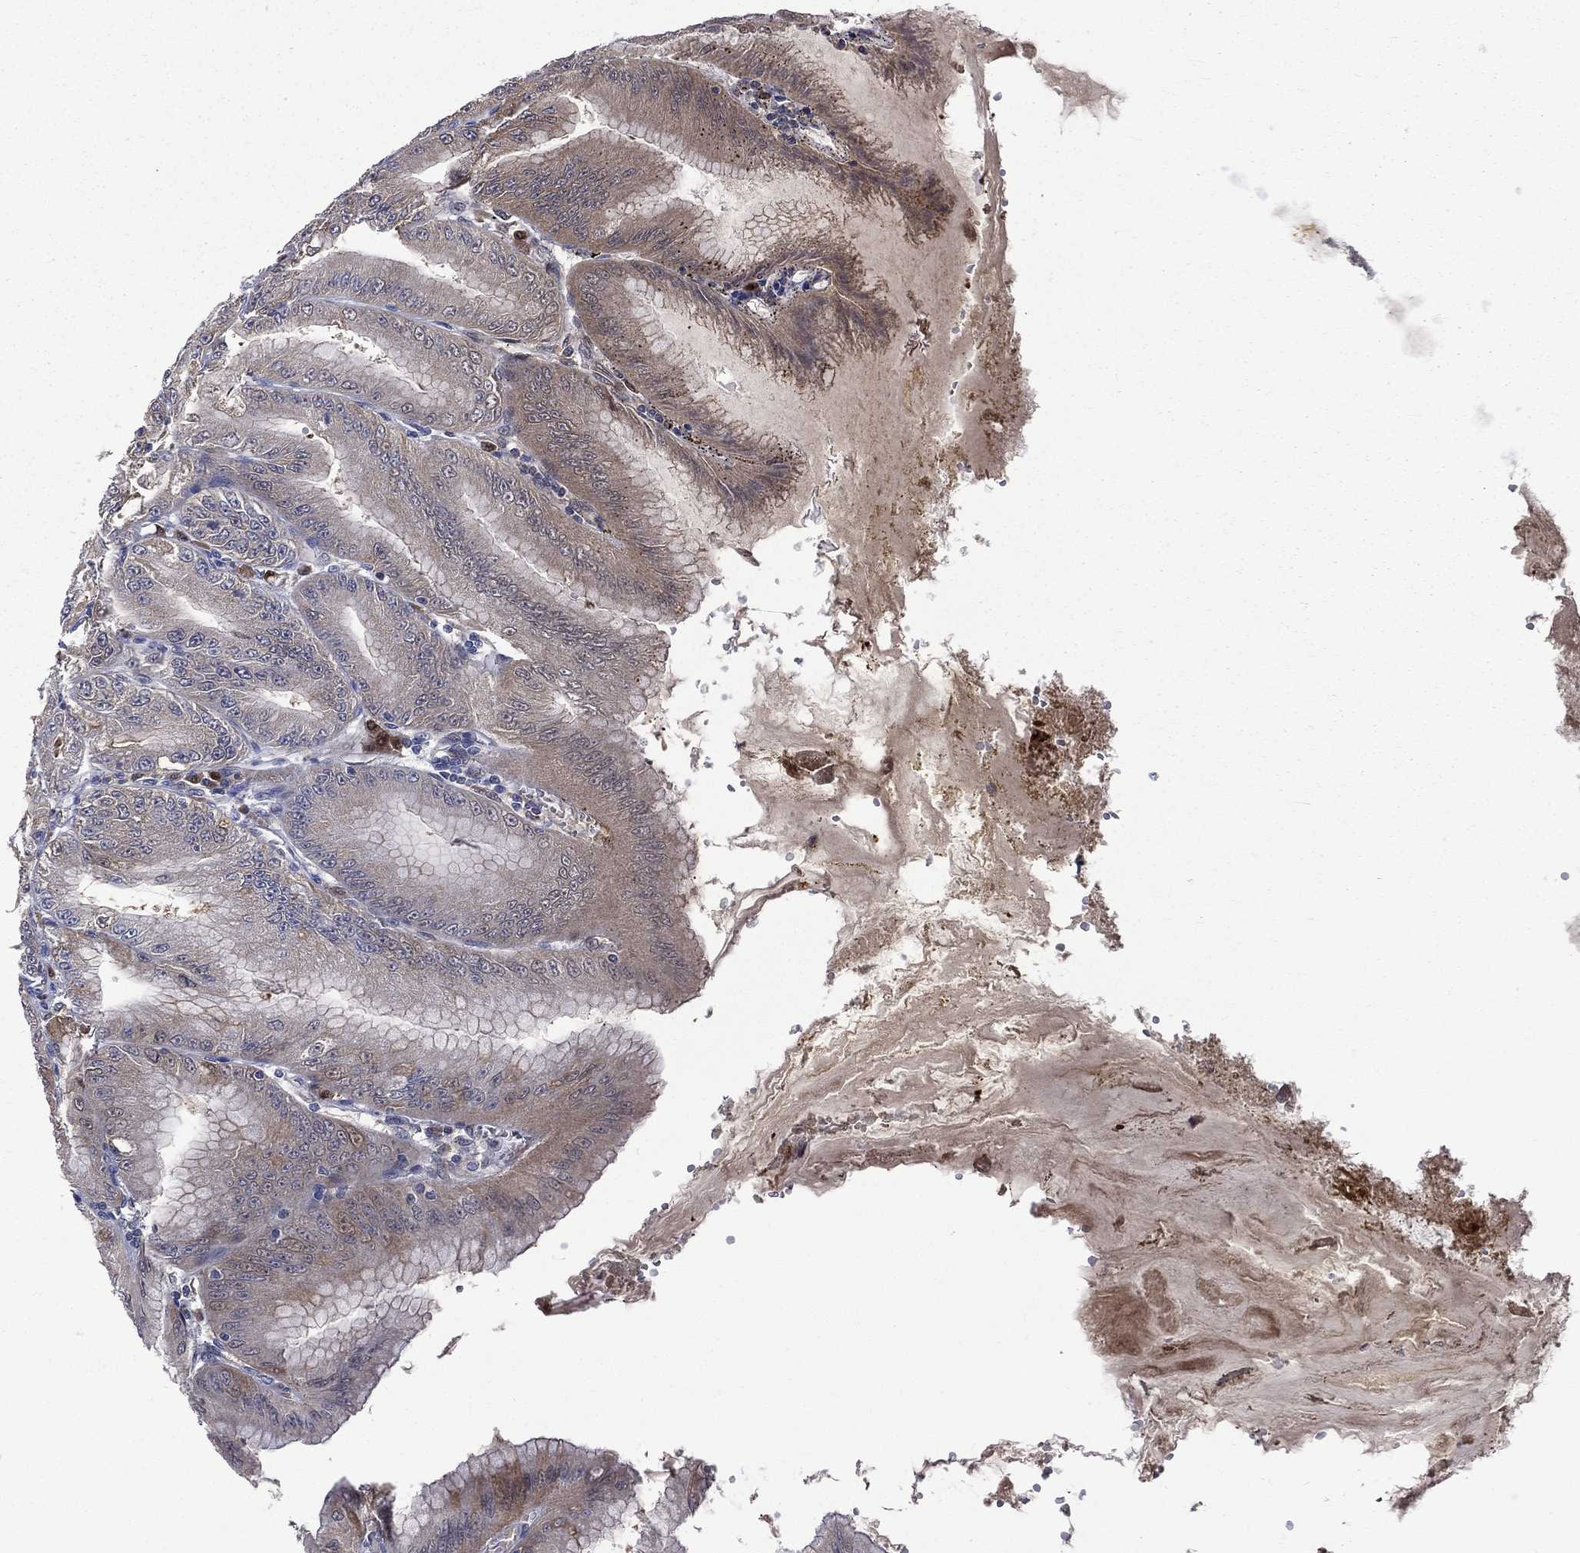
{"staining": {"intensity": "strong", "quantity": "<25%", "location": "cytoplasmic/membranous,nuclear"}, "tissue": "stomach", "cell_type": "Glandular cells", "image_type": "normal", "snomed": [{"axis": "morphology", "description": "Normal tissue, NOS"}, {"axis": "topography", "description": "Stomach"}], "caption": "Immunohistochemical staining of unremarkable stomach shows <25% levels of strong cytoplasmic/membranous,nuclear protein staining in approximately <25% of glandular cells.", "gene": "CA12", "patient": {"sex": "male", "age": 71}}